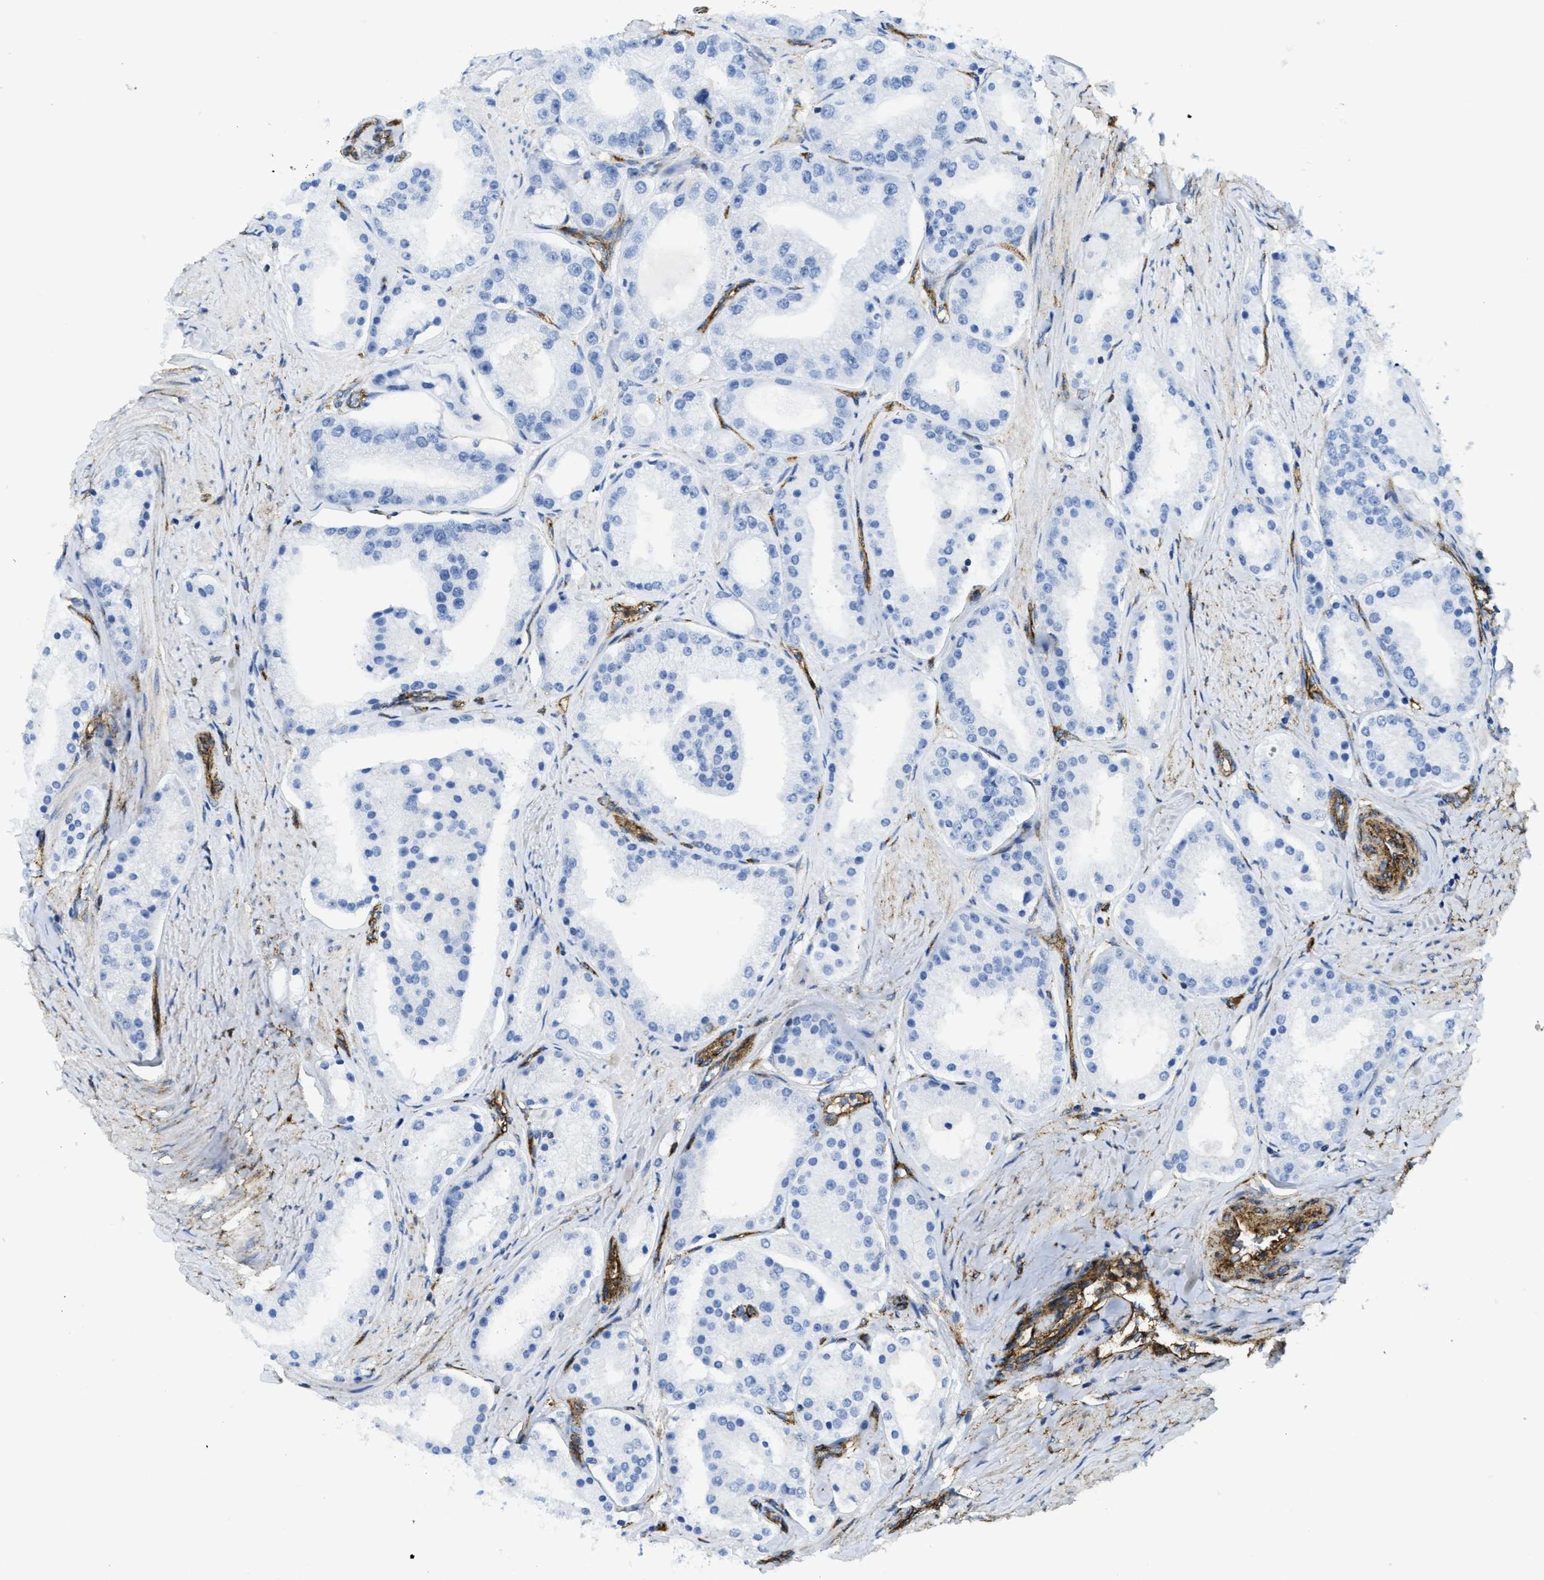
{"staining": {"intensity": "negative", "quantity": "none", "location": "none"}, "tissue": "prostate cancer", "cell_type": "Tumor cells", "image_type": "cancer", "snomed": [{"axis": "morphology", "description": "Adenocarcinoma, Low grade"}, {"axis": "topography", "description": "Prostate"}], "caption": "Immunohistochemistry (IHC) image of neoplastic tissue: prostate cancer stained with DAB (3,3'-diaminobenzidine) reveals no significant protein expression in tumor cells. The staining is performed using DAB (3,3'-diaminobenzidine) brown chromogen with nuclei counter-stained in using hematoxylin.", "gene": "HIP1", "patient": {"sex": "male", "age": 63}}